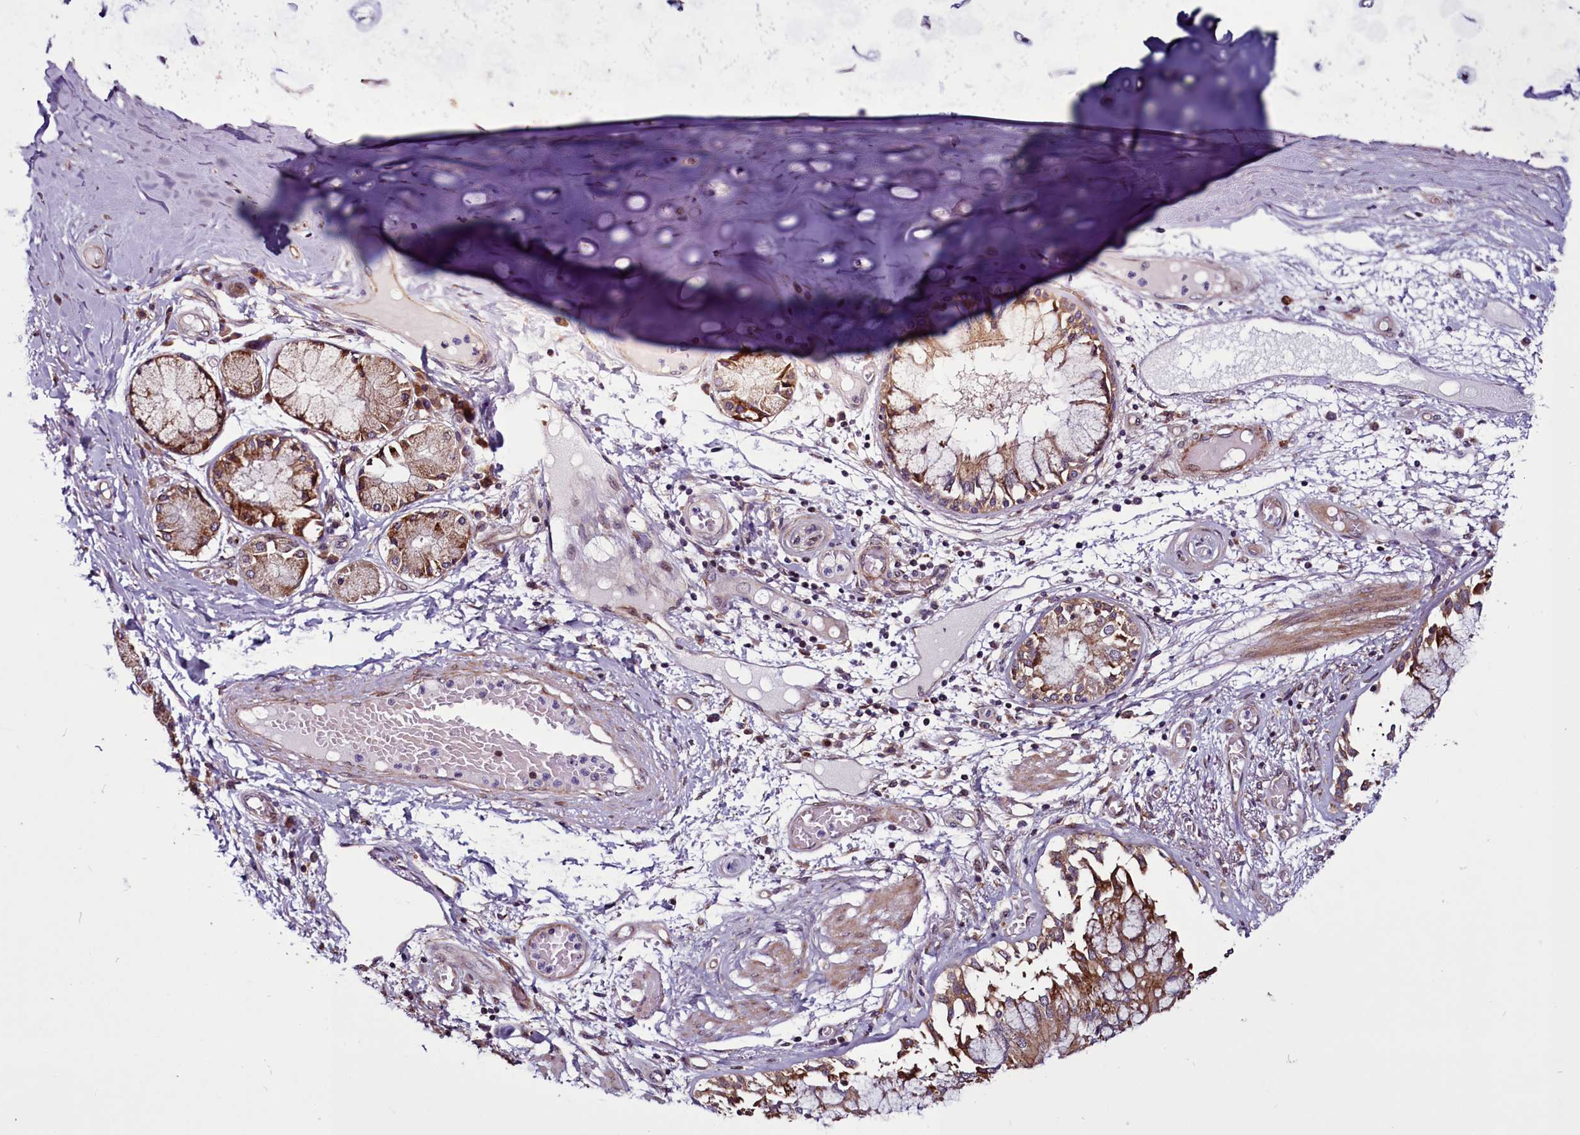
{"staining": {"intensity": "moderate", "quantity": ">75%", "location": "cytoplasmic/membranous"}, "tissue": "adipose tissue", "cell_type": "Adipocytes", "image_type": "normal", "snomed": [{"axis": "morphology", "description": "Normal tissue, NOS"}, {"axis": "topography", "description": "Cartilage tissue"}, {"axis": "topography", "description": "Bronchus"}, {"axis": "topography", "description": "Lung"}, {"axis": "topography", "description": "Peripheral nerve tissue"}], "caption": "Adipocytes reveal moderate cytoplasmic/membranous staining in approximately >75% of cells in benign adipose tissue. (DAB (3,3'-diaminobenzidine) = brown stain, brightfield microscopy at high magnification).", "gene": "MCRIP1", "patient": {"sex": "female", "age": 49}}